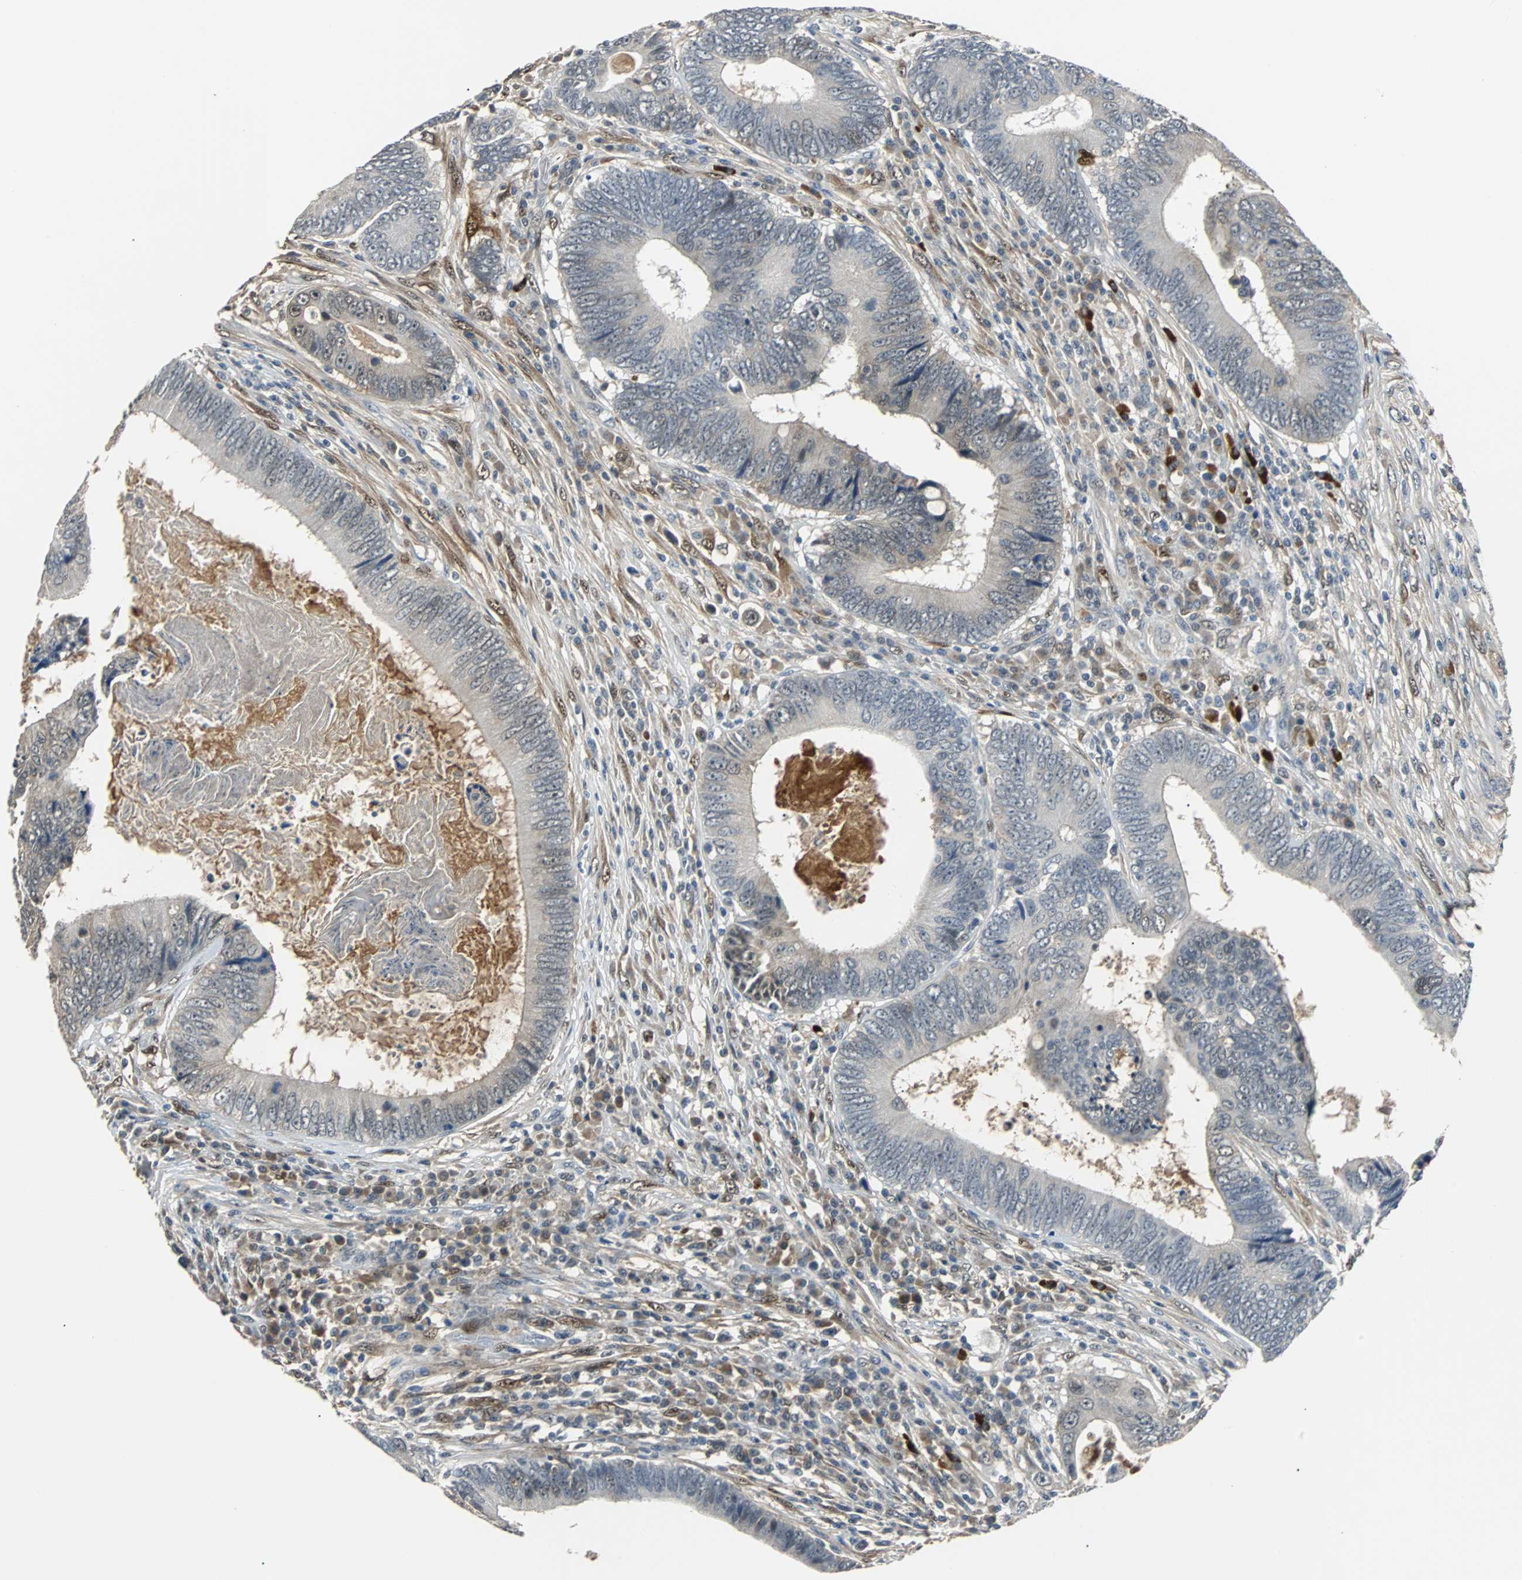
{"staining": {"intensity": "moderate", "quantity": "<25%", "location": "cytoplasmic/membranous"}, "tissue": "colorectal cancer", "cell_type": "Tumor cells", "image_type": "cancer", "snomed": [{"axis": "morphology", "description": "Adenocarcinoma, NOS"}, {"axis": "topography", "description": "Colon"}], "caption": "The immunohistochemical stain labels moderate cytoplasmic/membranous expression in tumor cells of colorectal adenocarcinoma tissue. (DAB IHC, brown staining for protein, blue staining for nuclei).", "gene": "FHL2", "patient": {"sex": "female", "age": 78}}